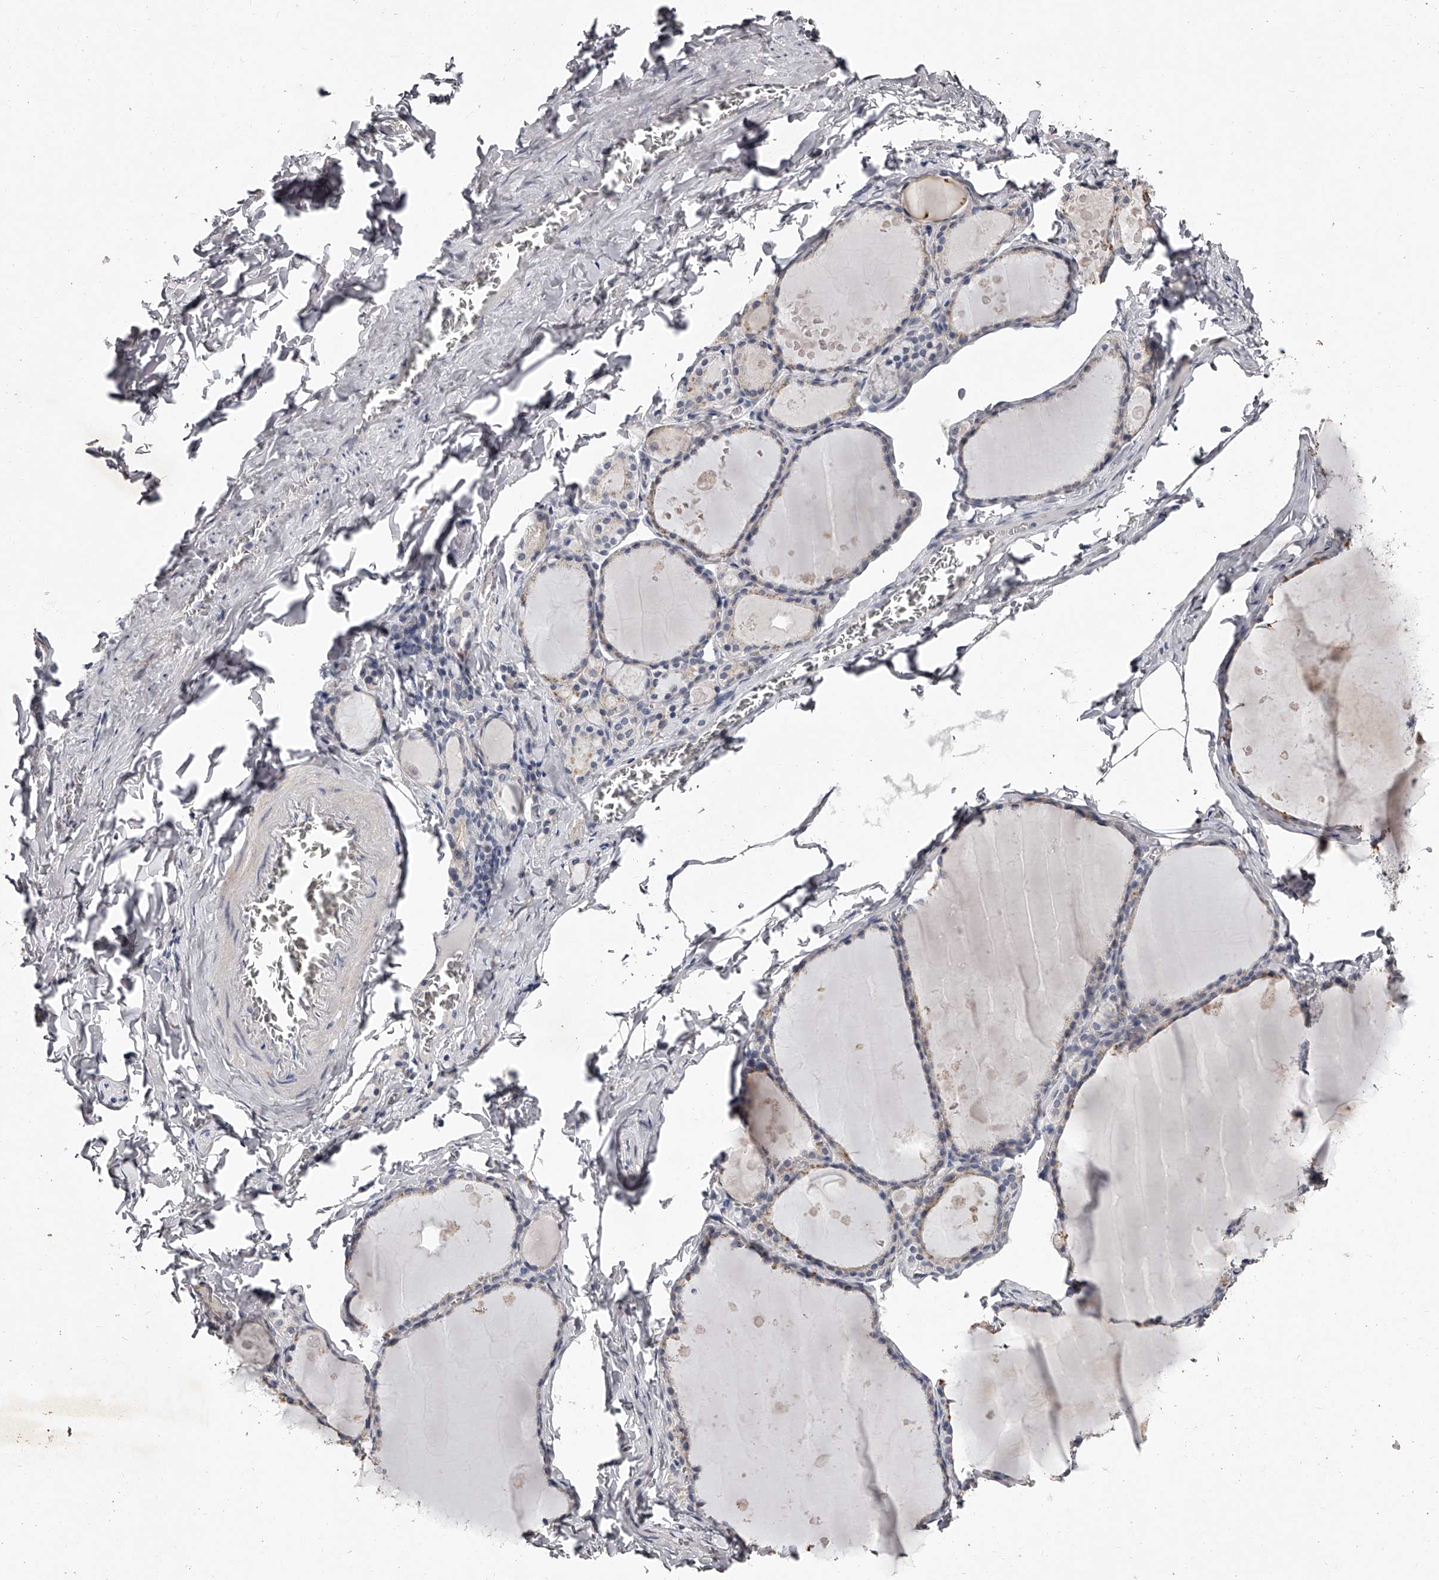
{"staining": {"intensity": "negative", "quantity": "none", "location": "none"}, "tissue": "thyroid gland", "cell_type": "Glandular cells", "image_type": "normal", "snomed": [{"axis": "morphology", "description": "Normal tissue, NOS"}, {"axis": "topography", "description": "Thyroid gland"}], "caption": "IHC of unremarkable human thyroid gland reveals no positivity in glandular cells.", "gene": "NT5DC1", "patient": {"sex": "male", "age": 56}}